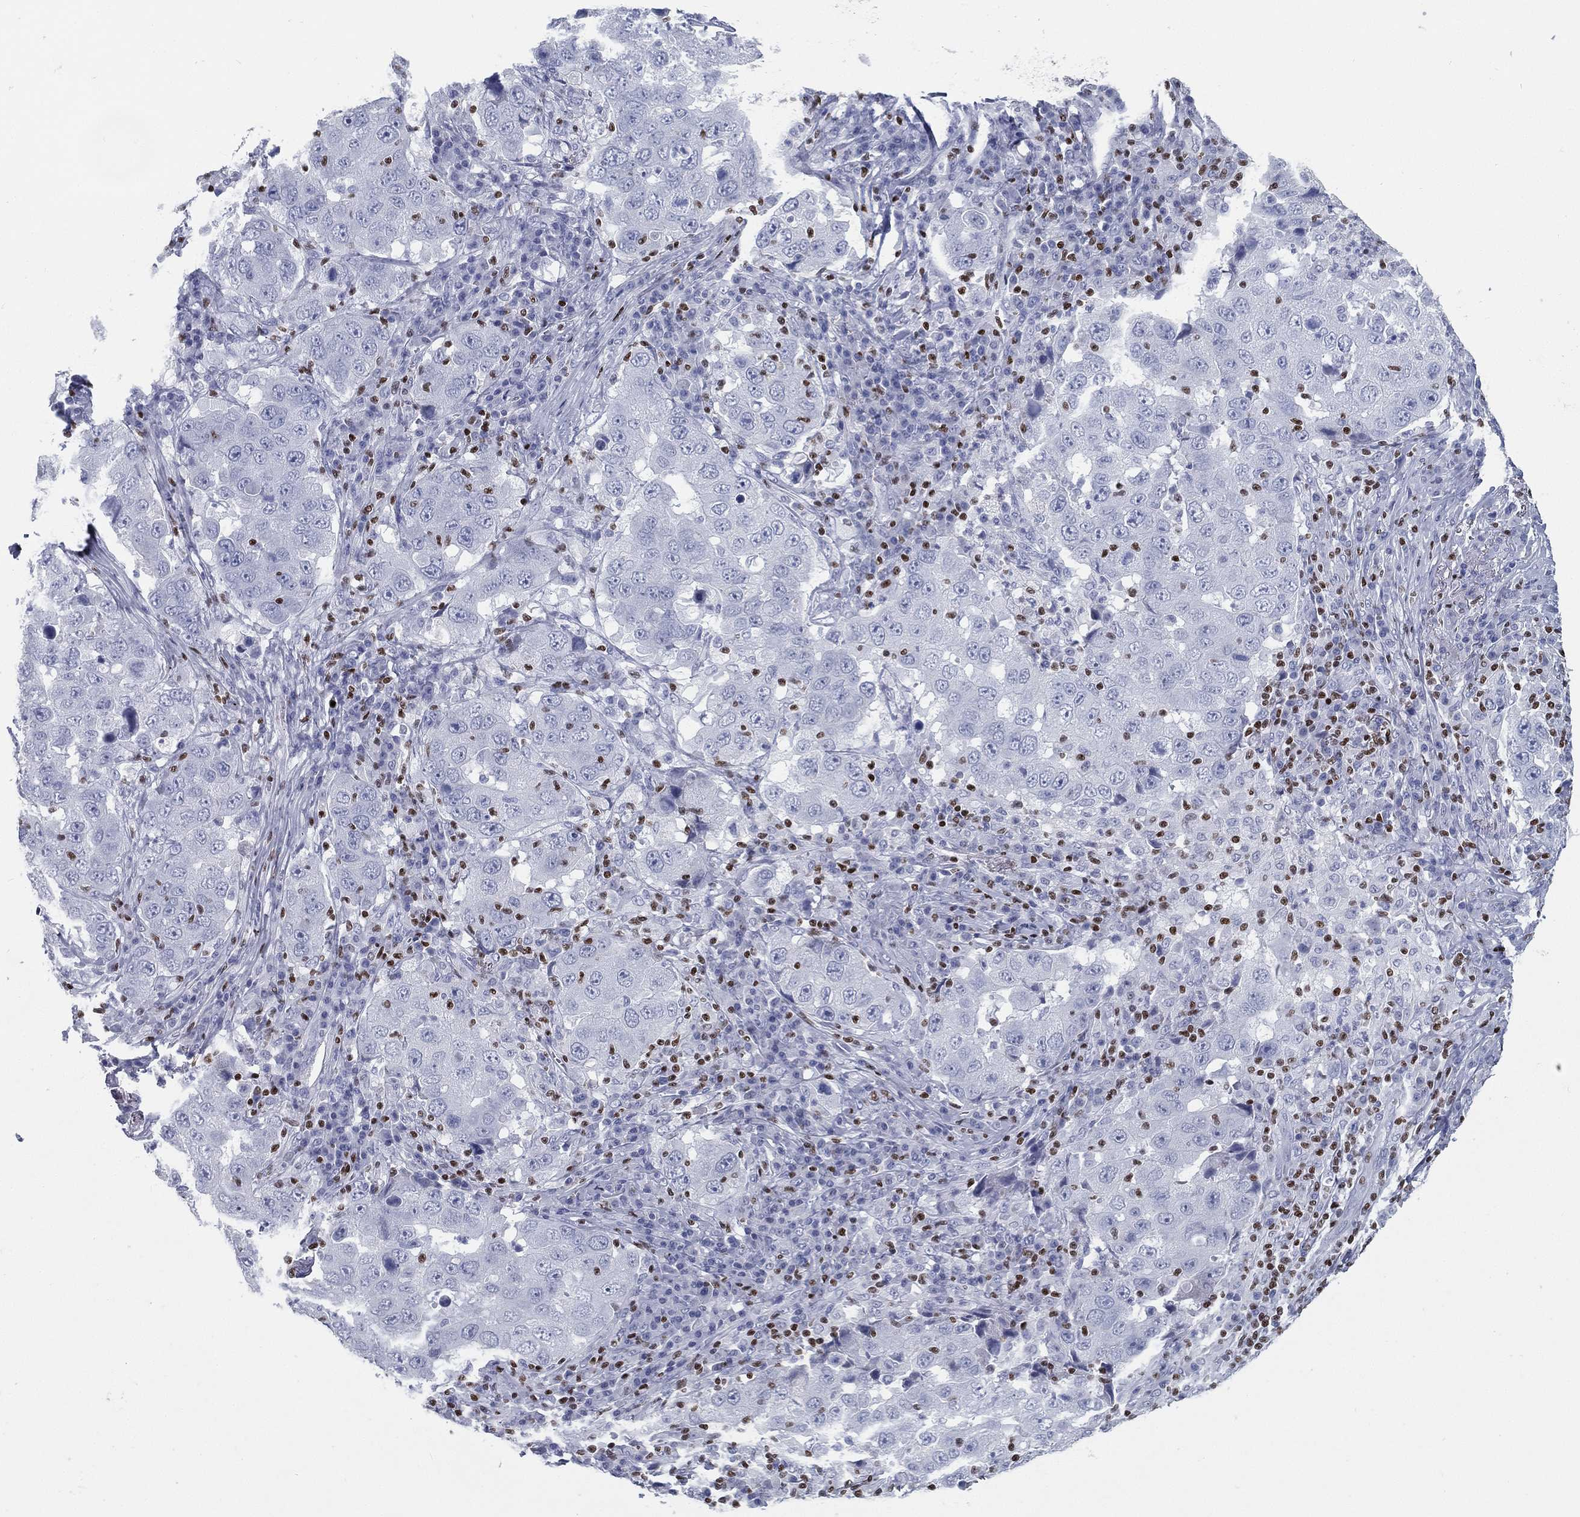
{"staining": {"intensity": "negative", "quantity": "none", "location": "none"}, "tissue": "lung cancer", "cell_type": "Tumor cells", "image_type": "cancer", "snomed": [{"axis": "morphology", "description": "Adenocarcinoma, NOS"}, {"axis": "topography", "description": "Lung"}], "caption": "There is no significant positivity in tumor cells of lung adenocarcinoma. (DAB IHC visualized using brightfield microscopy, high magnification).", "gene": "PYHIN1", "patient": {"sex": "male", "age": 73}}